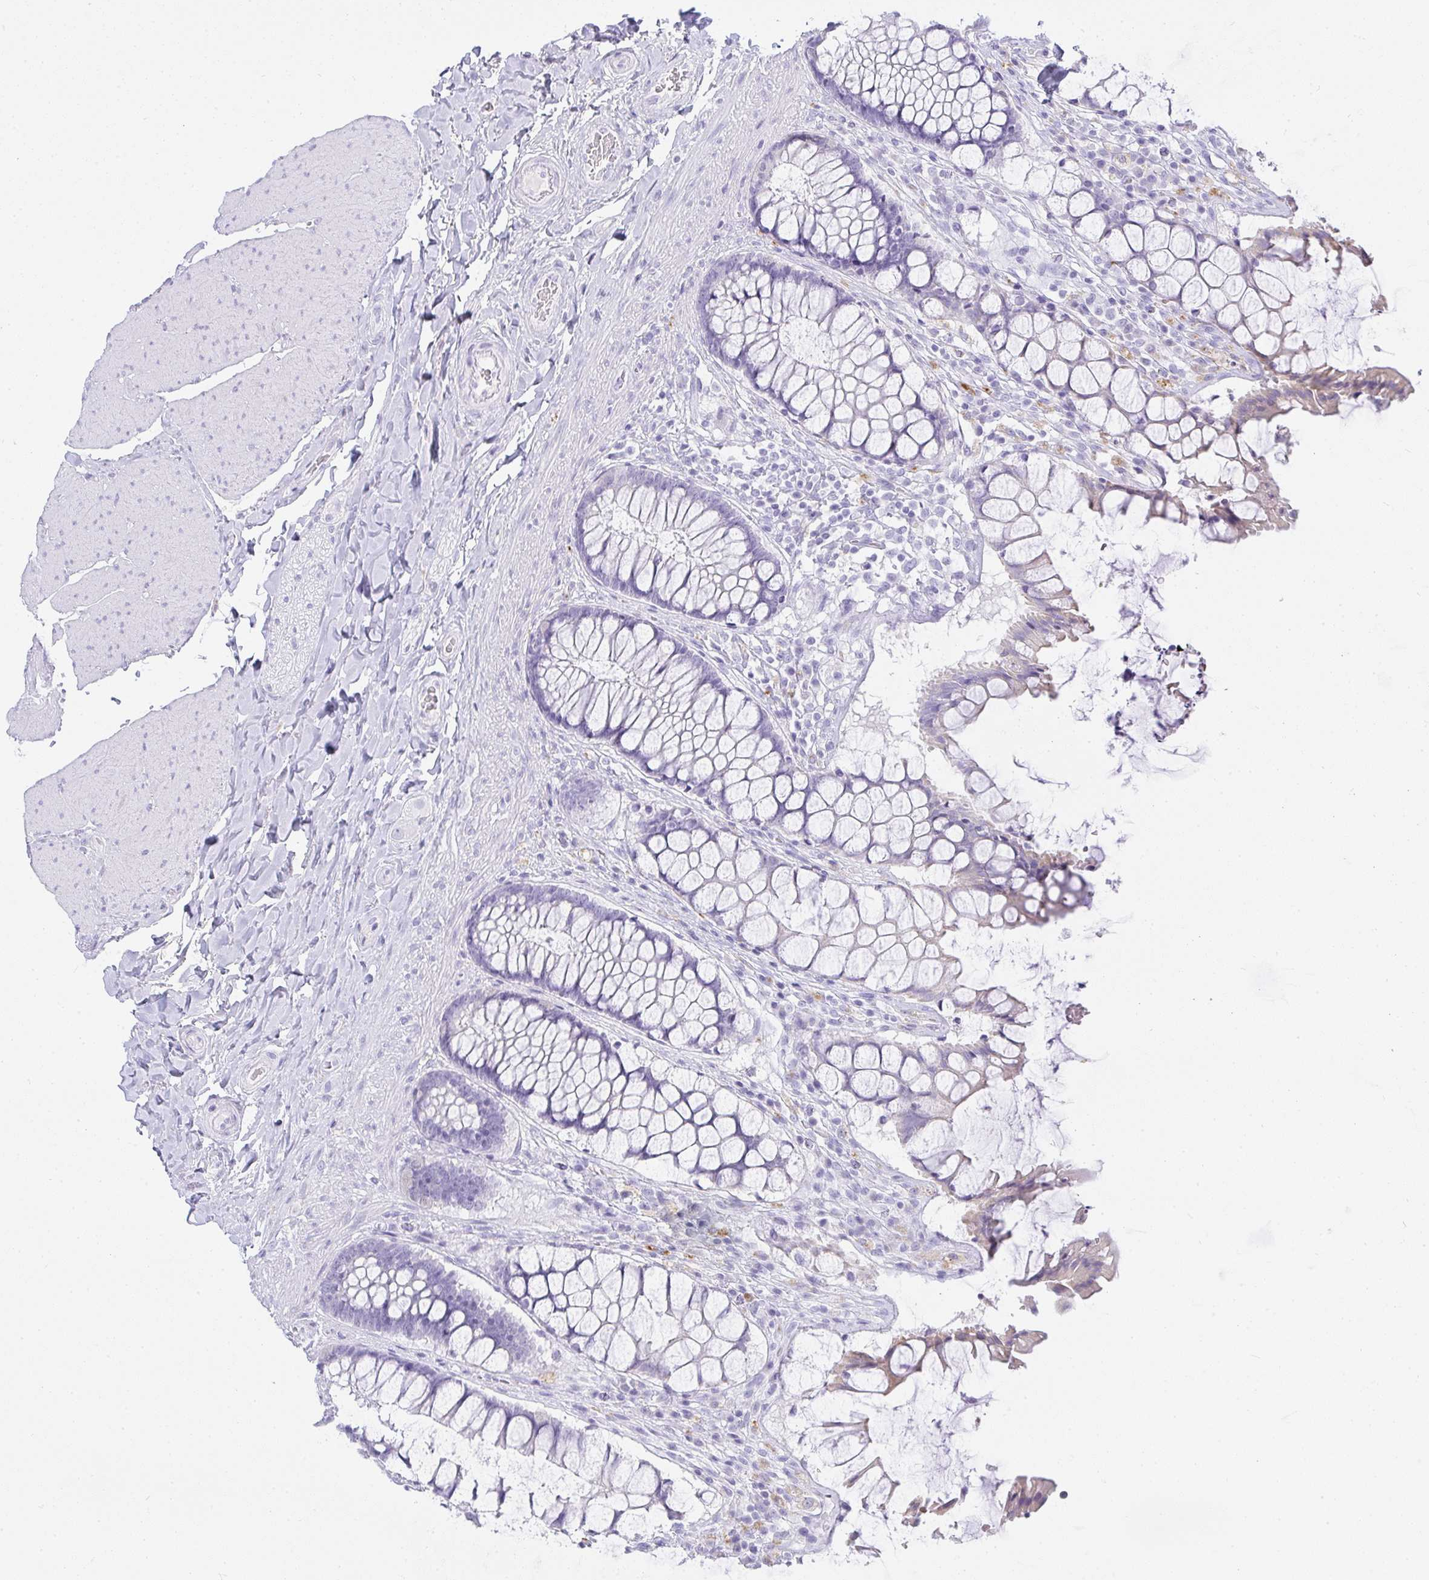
{"staining": {"intensity": "negative", "quantity": "none", "location": "none"}, "tissue": "rectum", "cell_type": "Glandular cells", "image_type": "normal", "snomed": [{"axis": "morphology", "description": "Normal tissue, NOS"}, {"axis": "topography", "description": "Rectum"}], "caption": "IHC image of unremarkable rectum: human rectum stained with DAB exhibits no significant protein expression in glandular cells.", "gene": "OR5J2", "patient": {"sex": "female", "age": 58}}